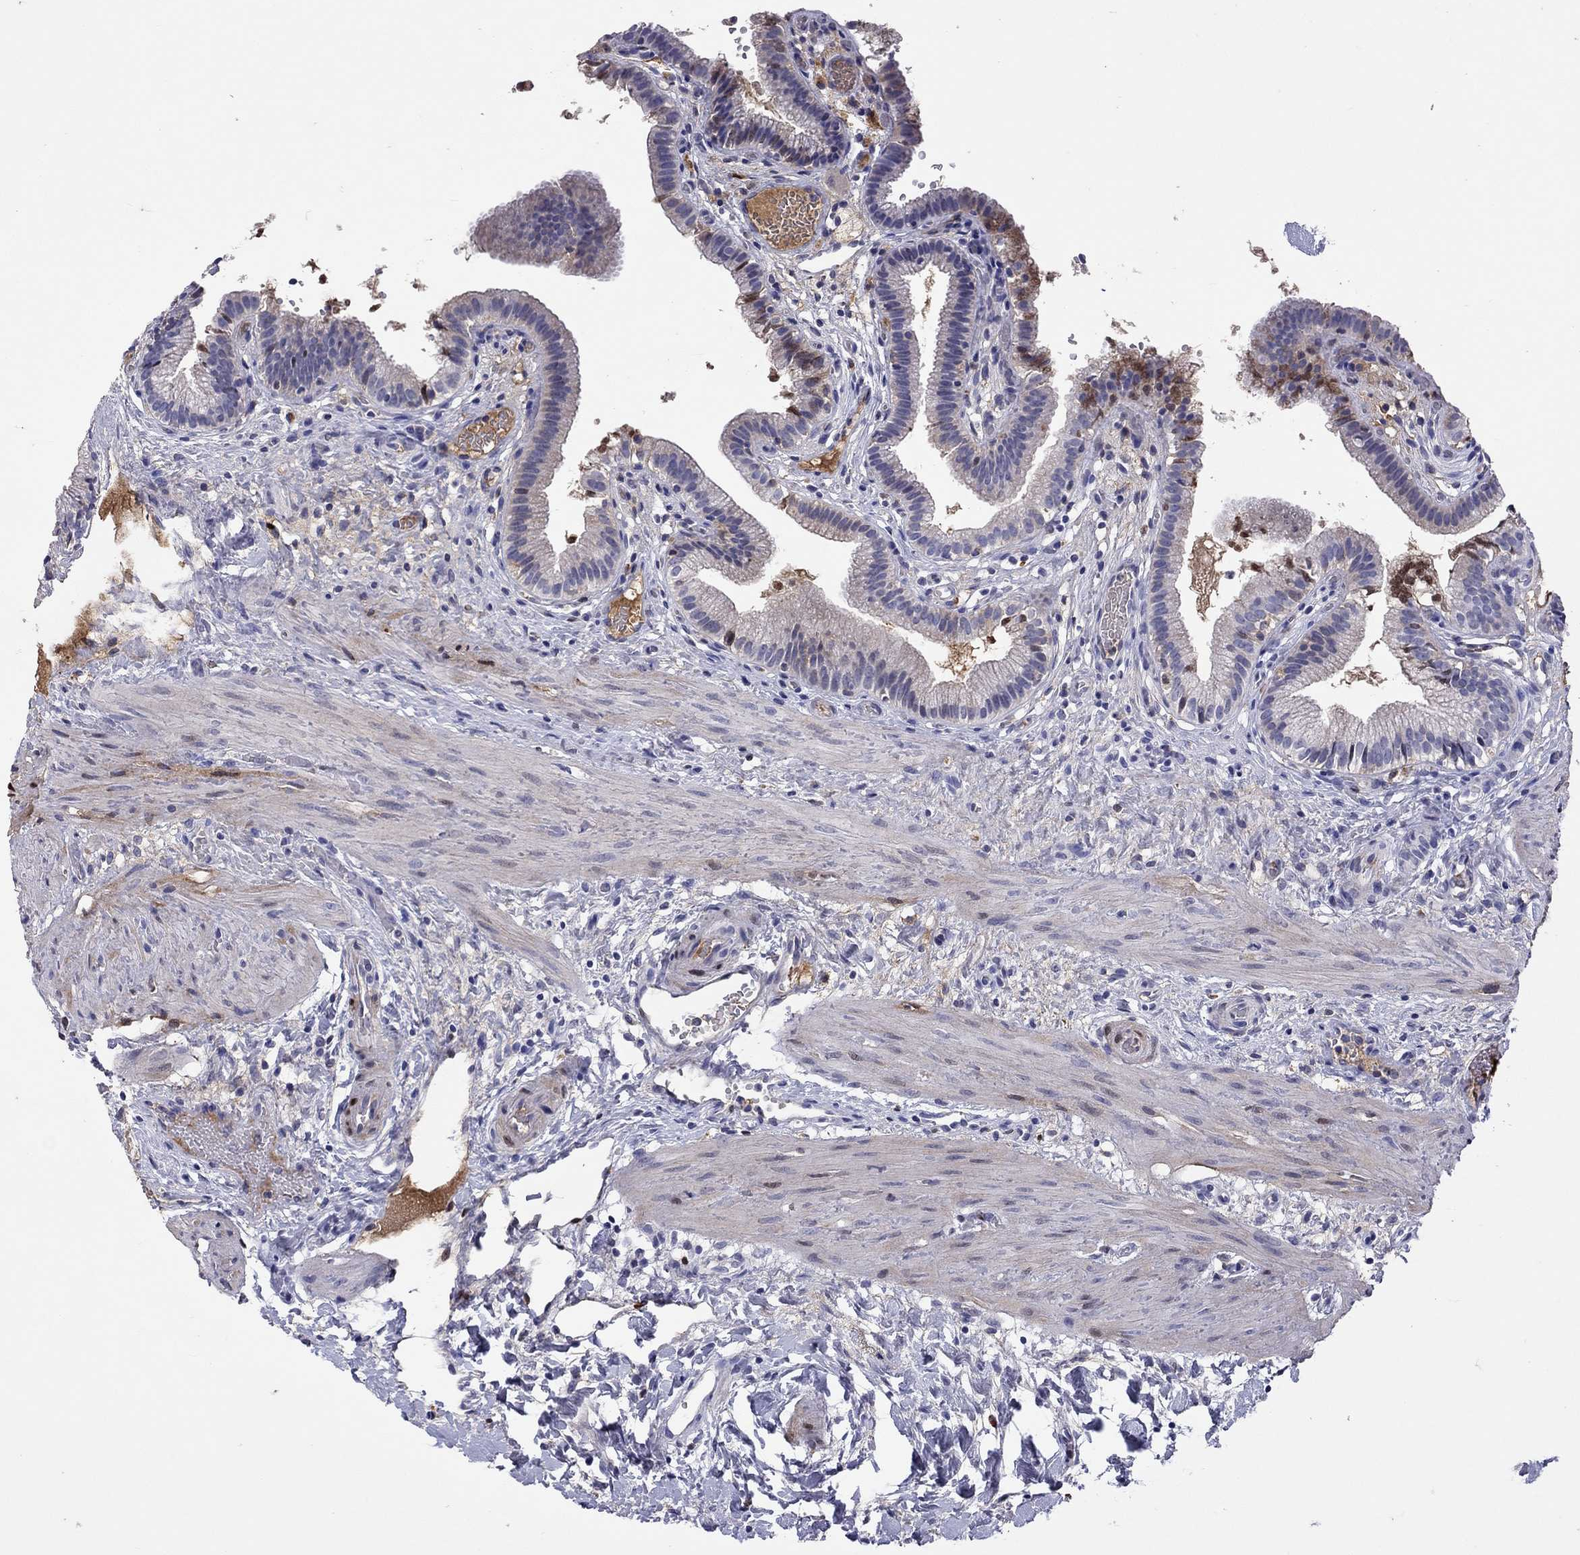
{"staining": {"intensity": "negative", "quantity": "none", "location": "none"}, "tissue": "gallbladder", "cell_type": "Glandular cells", "image_type": "normal", "snomed": [{"axis": "morphology", "description": "Normal tissue, NOS"}, {"axis": "topography", "description": "Gallbladder"}], "caption": "The histopathology image displays no significant staining in glandular cells of gallbladder.", "gene": "SERPINA3", "patient": {"sex": "female", "age": 24}}